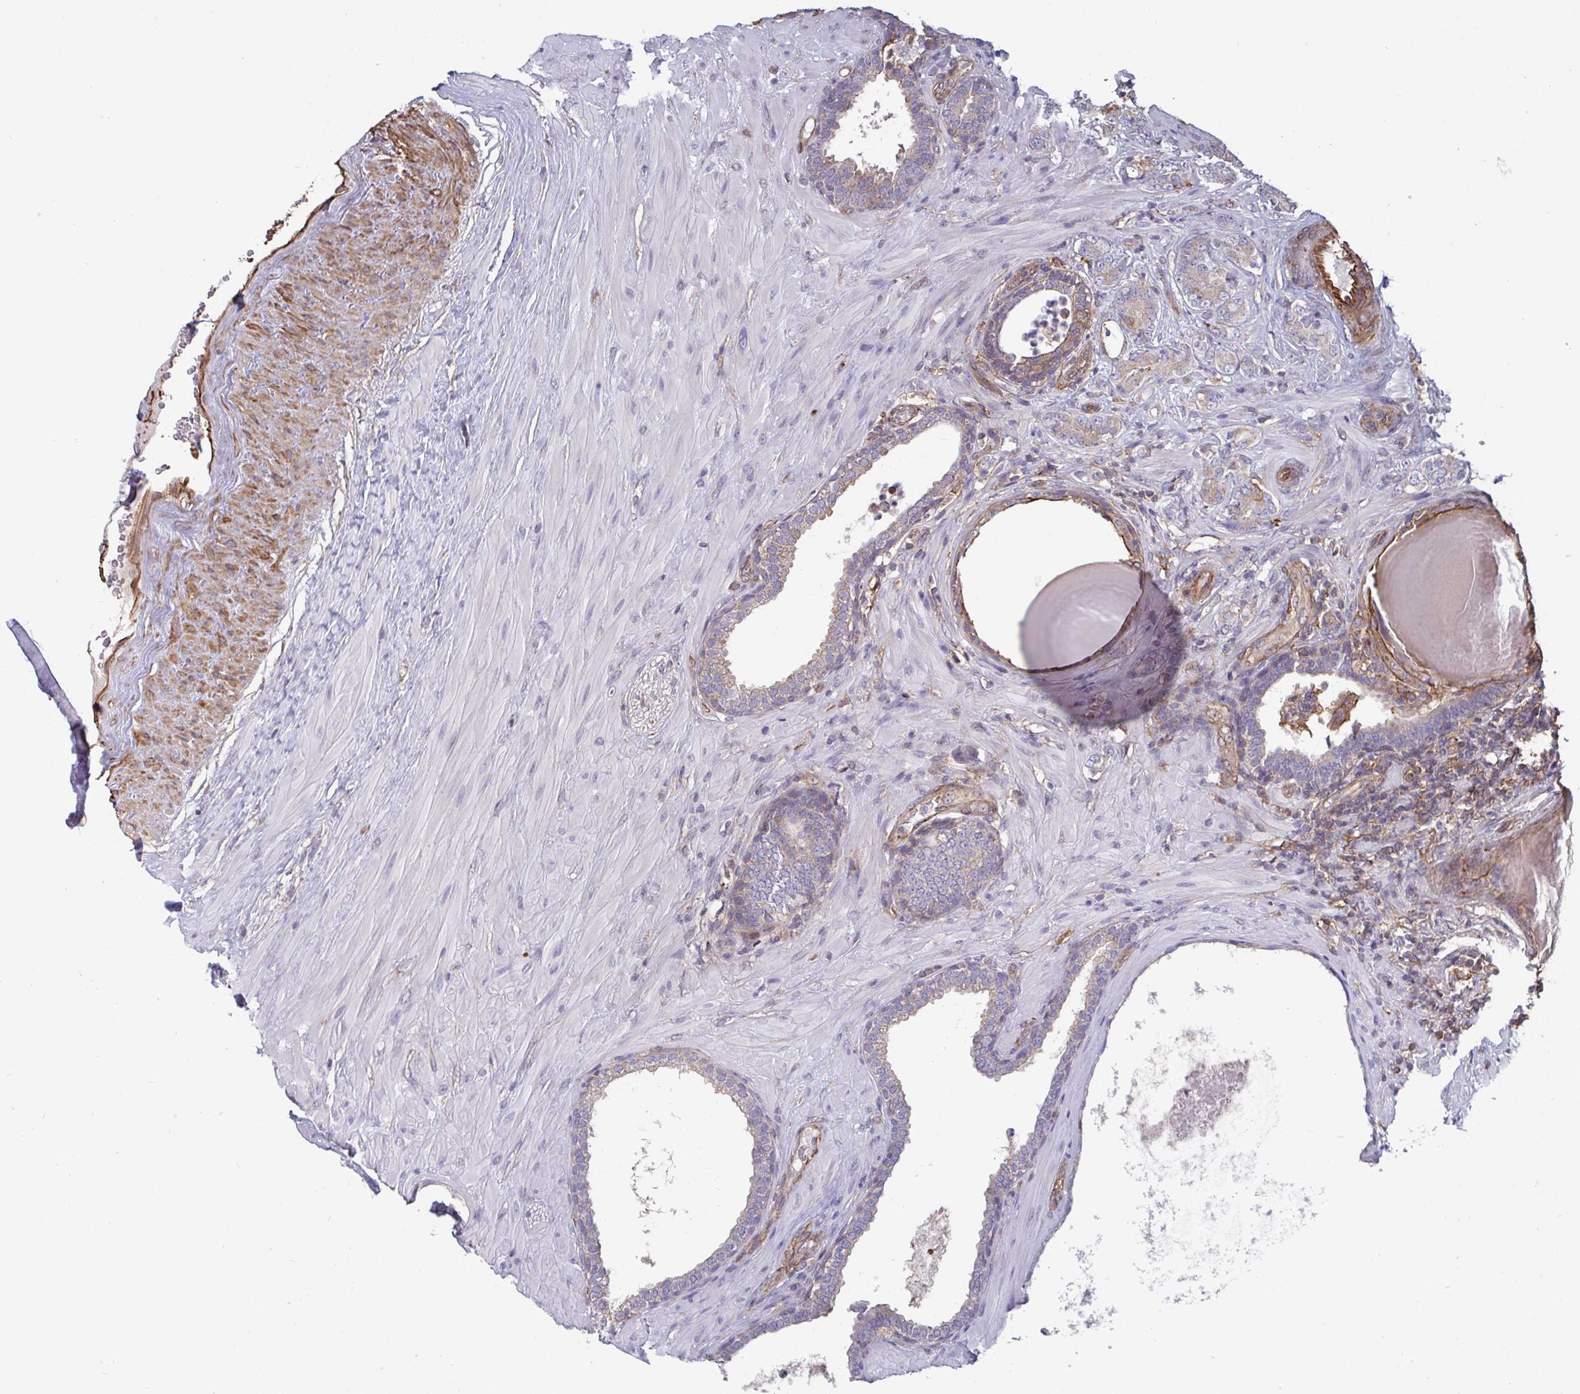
{"staining": {"intensity": "weak", "quantity": "25%-75%", "location": "cytoplasmic/membranous"}, "tissue": "prostate cancer", "cell_type": "Tumor cells", "image_type": "cancer", "snomed": [{"axis": "morphology", "description": "Adenocarcinoma, High grade"}, {"axis": "topography", "description": "Prostate"}], "caption": "IHC image of human high-grade adenocarcinoma (prostate) stained for a protein (brown), which exhibits low levels of weak cytoplasmic/membranous positivity in about 25%-75% of tumor cells.", "gene": "ISCU", "patient": {"sex": "male", "age": 62}}